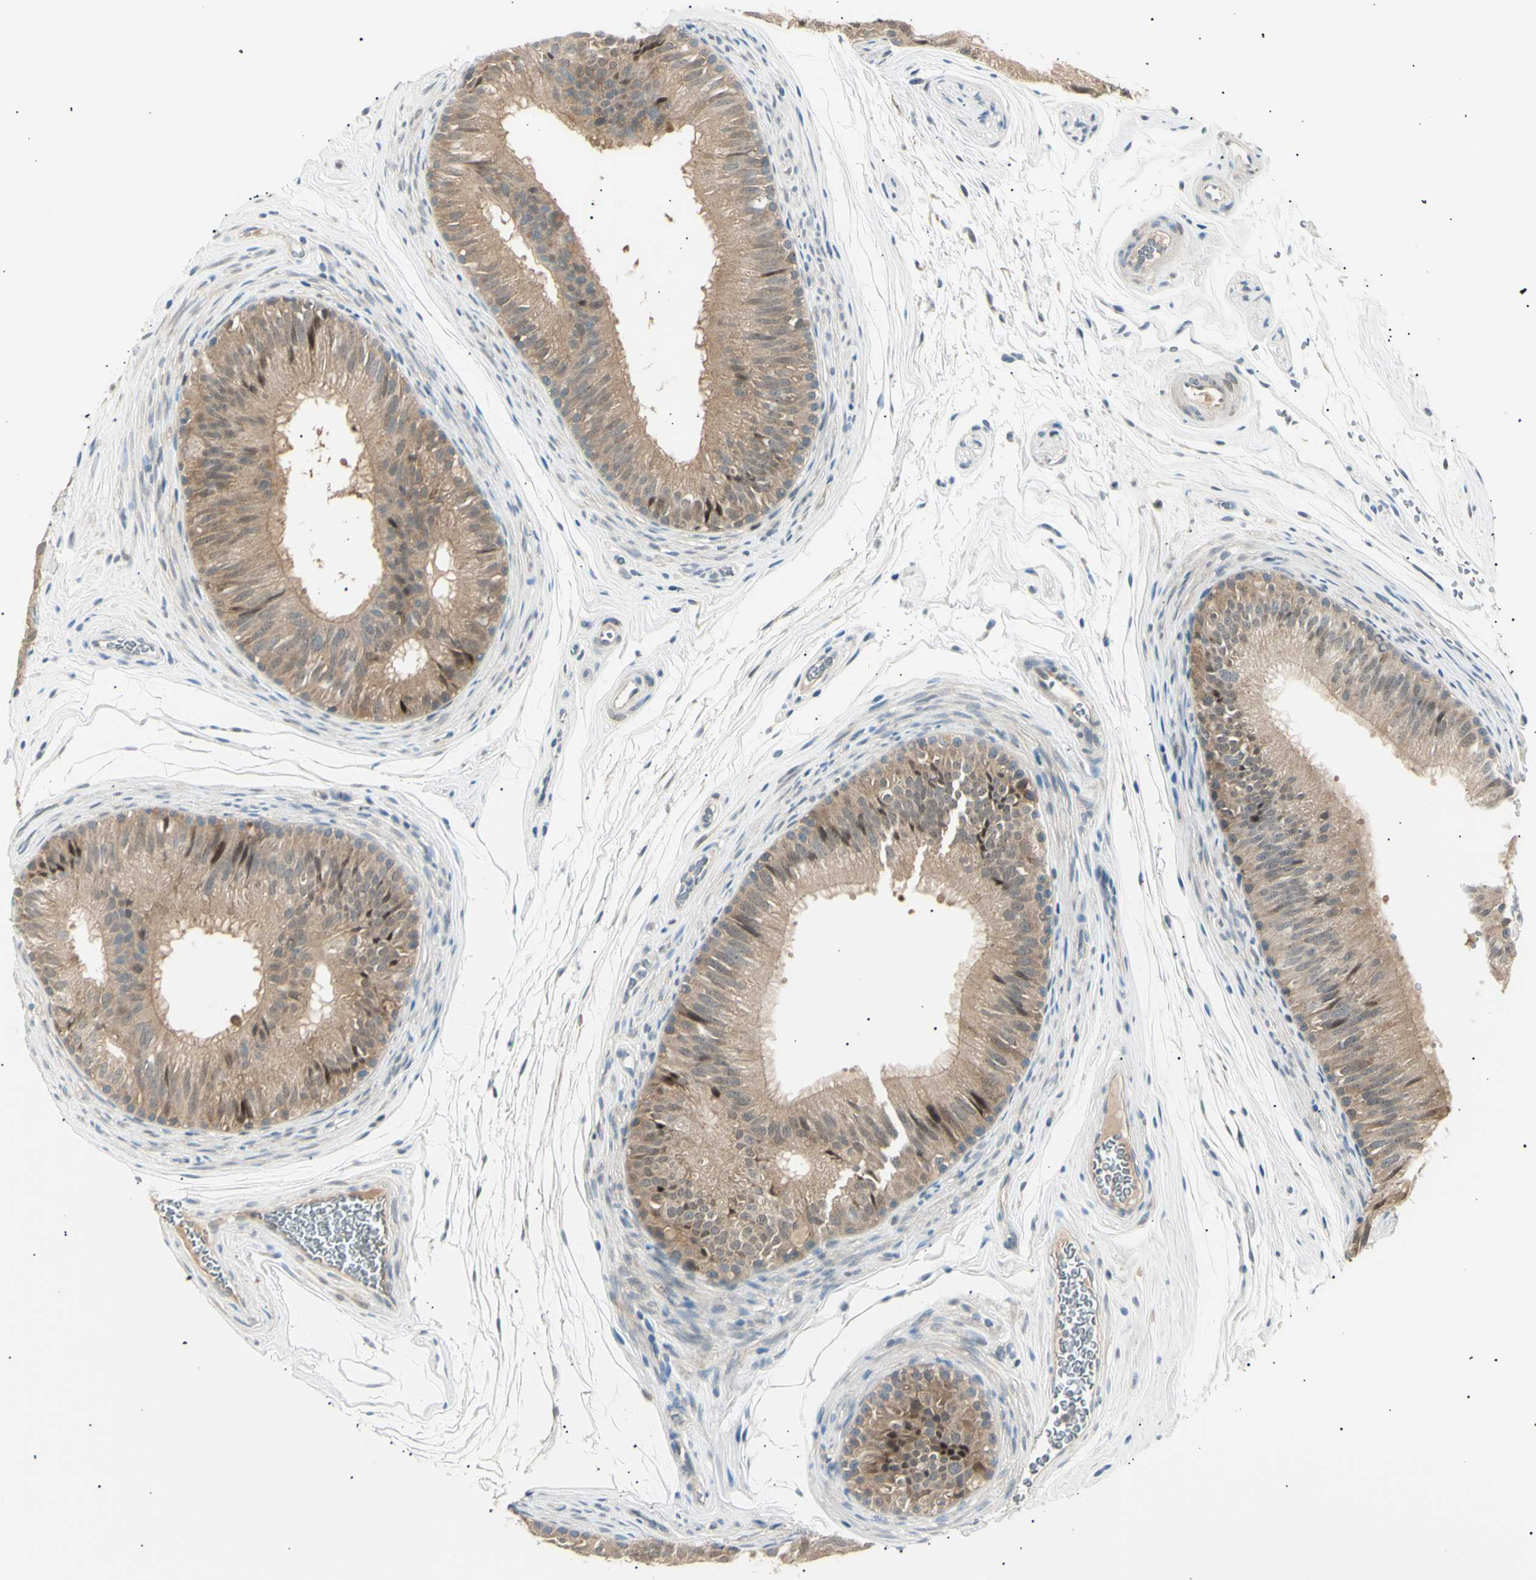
{"staining": {"intensity": "moderate", "quantity": ">75%", "location": "cytoplasmic/membranous,nuclear"}, "tissue": "epididymis", "cell_type": "Glandular cells", "image_type": "normal", "snomed": [{"axis": "morphology", "description": "Normal tissue, NOS"}, {"axis": "topography", "description": "Epididymis"}], "caption": "Epididymis stained with DAB (3,3'-diaminobenzidine) immunohistochemistry (IHC) shows medium levels of moderate cytoplasmic/membranous,nuclear positivity in approximately >75% of glandular cells.", "gene": "LHPP", "patient": {"sex": "male", "age": 36}}